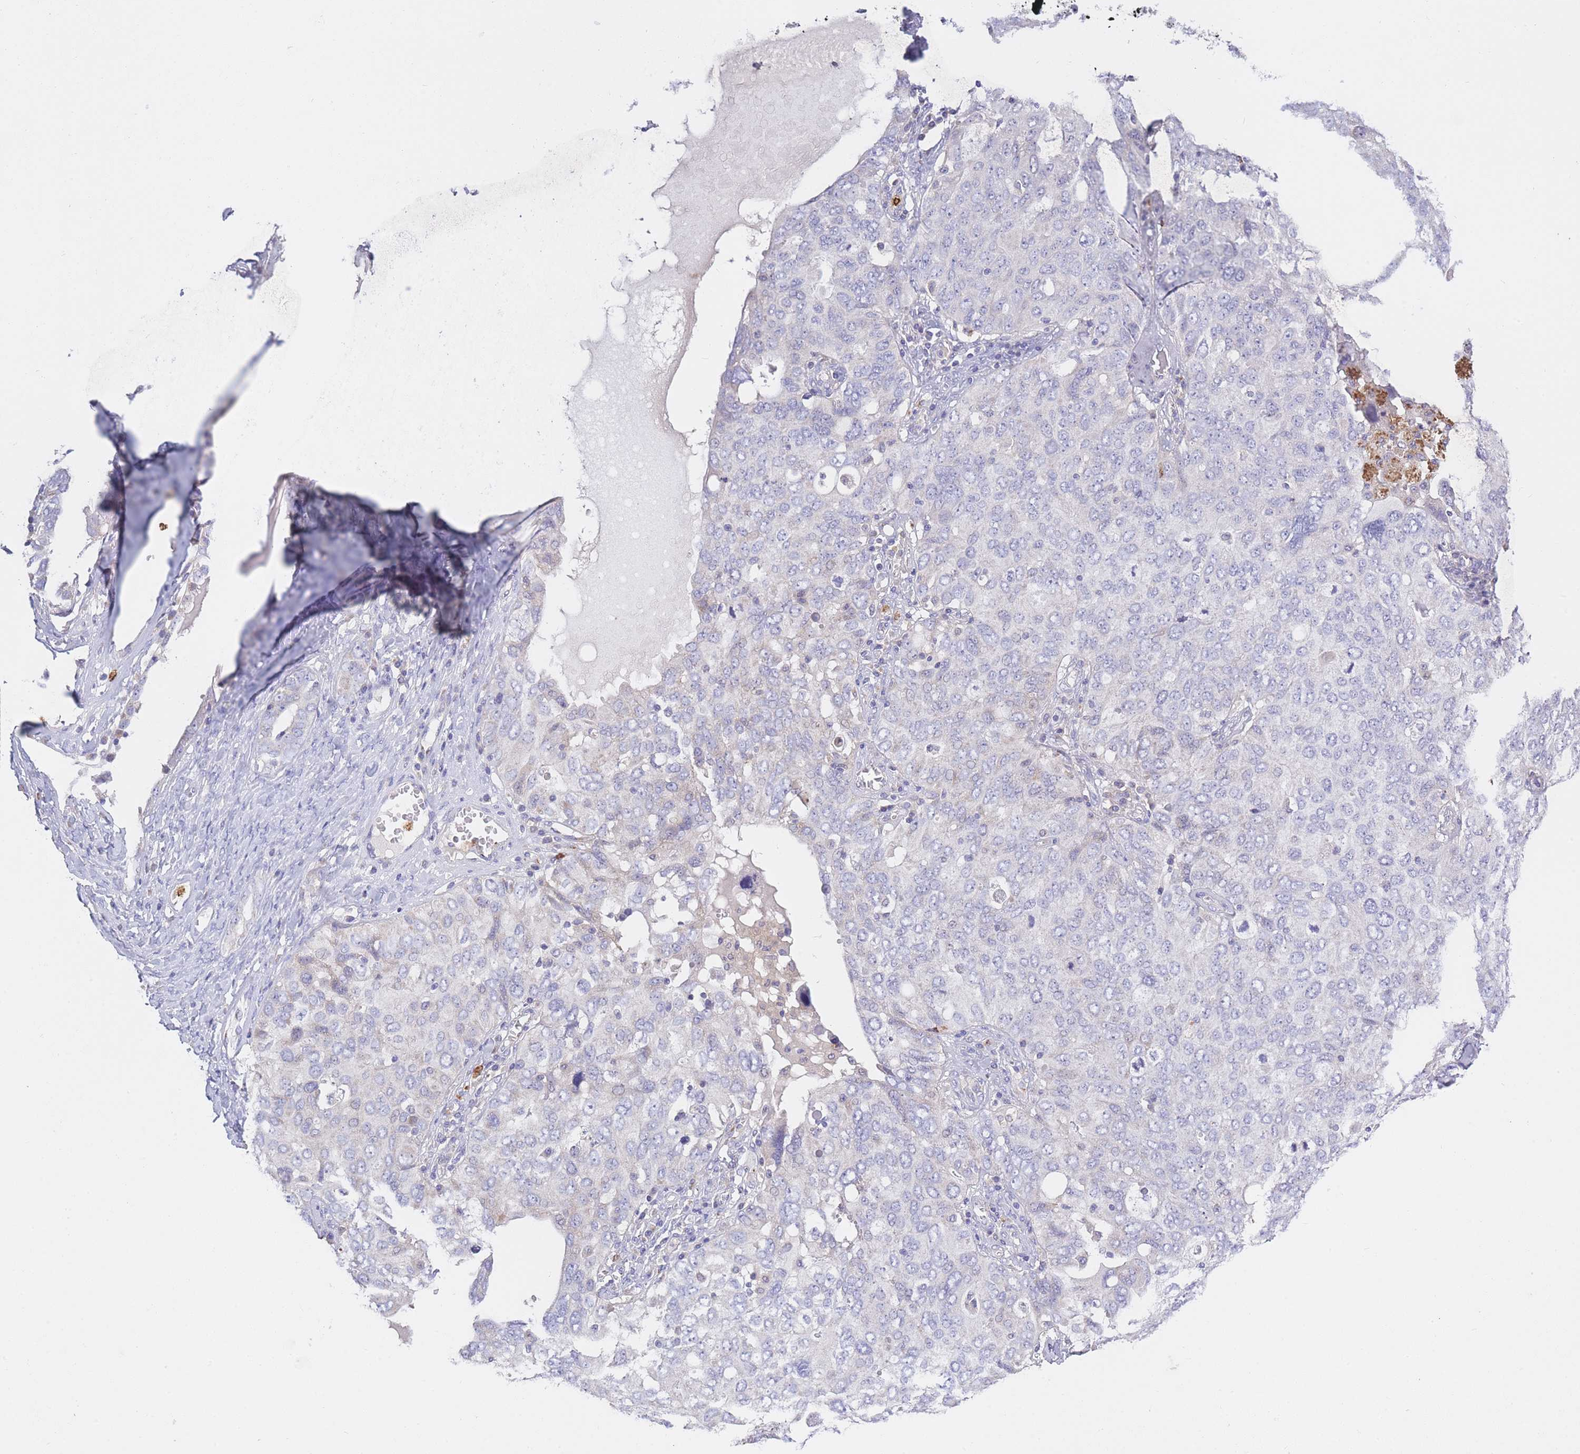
{"staining": {"intensity": "negative", "quantity": "none", "location": "none"}, "tissue": "ovarian cancer", "cell_type": "Tumor cells", "image_type": "cancer", "snomed": [{"axis": "morphology", "description": "Carcinoma, endometroid"}, {"axis": "topography", "description": "Ovary"}], "caption": "Ovarian cancer (endometroid carcinoma) stained for a protein using IHC displays no staining tumor cells.", "gene": "CENPM", "patient": {"sex": "female", "age": 62}}